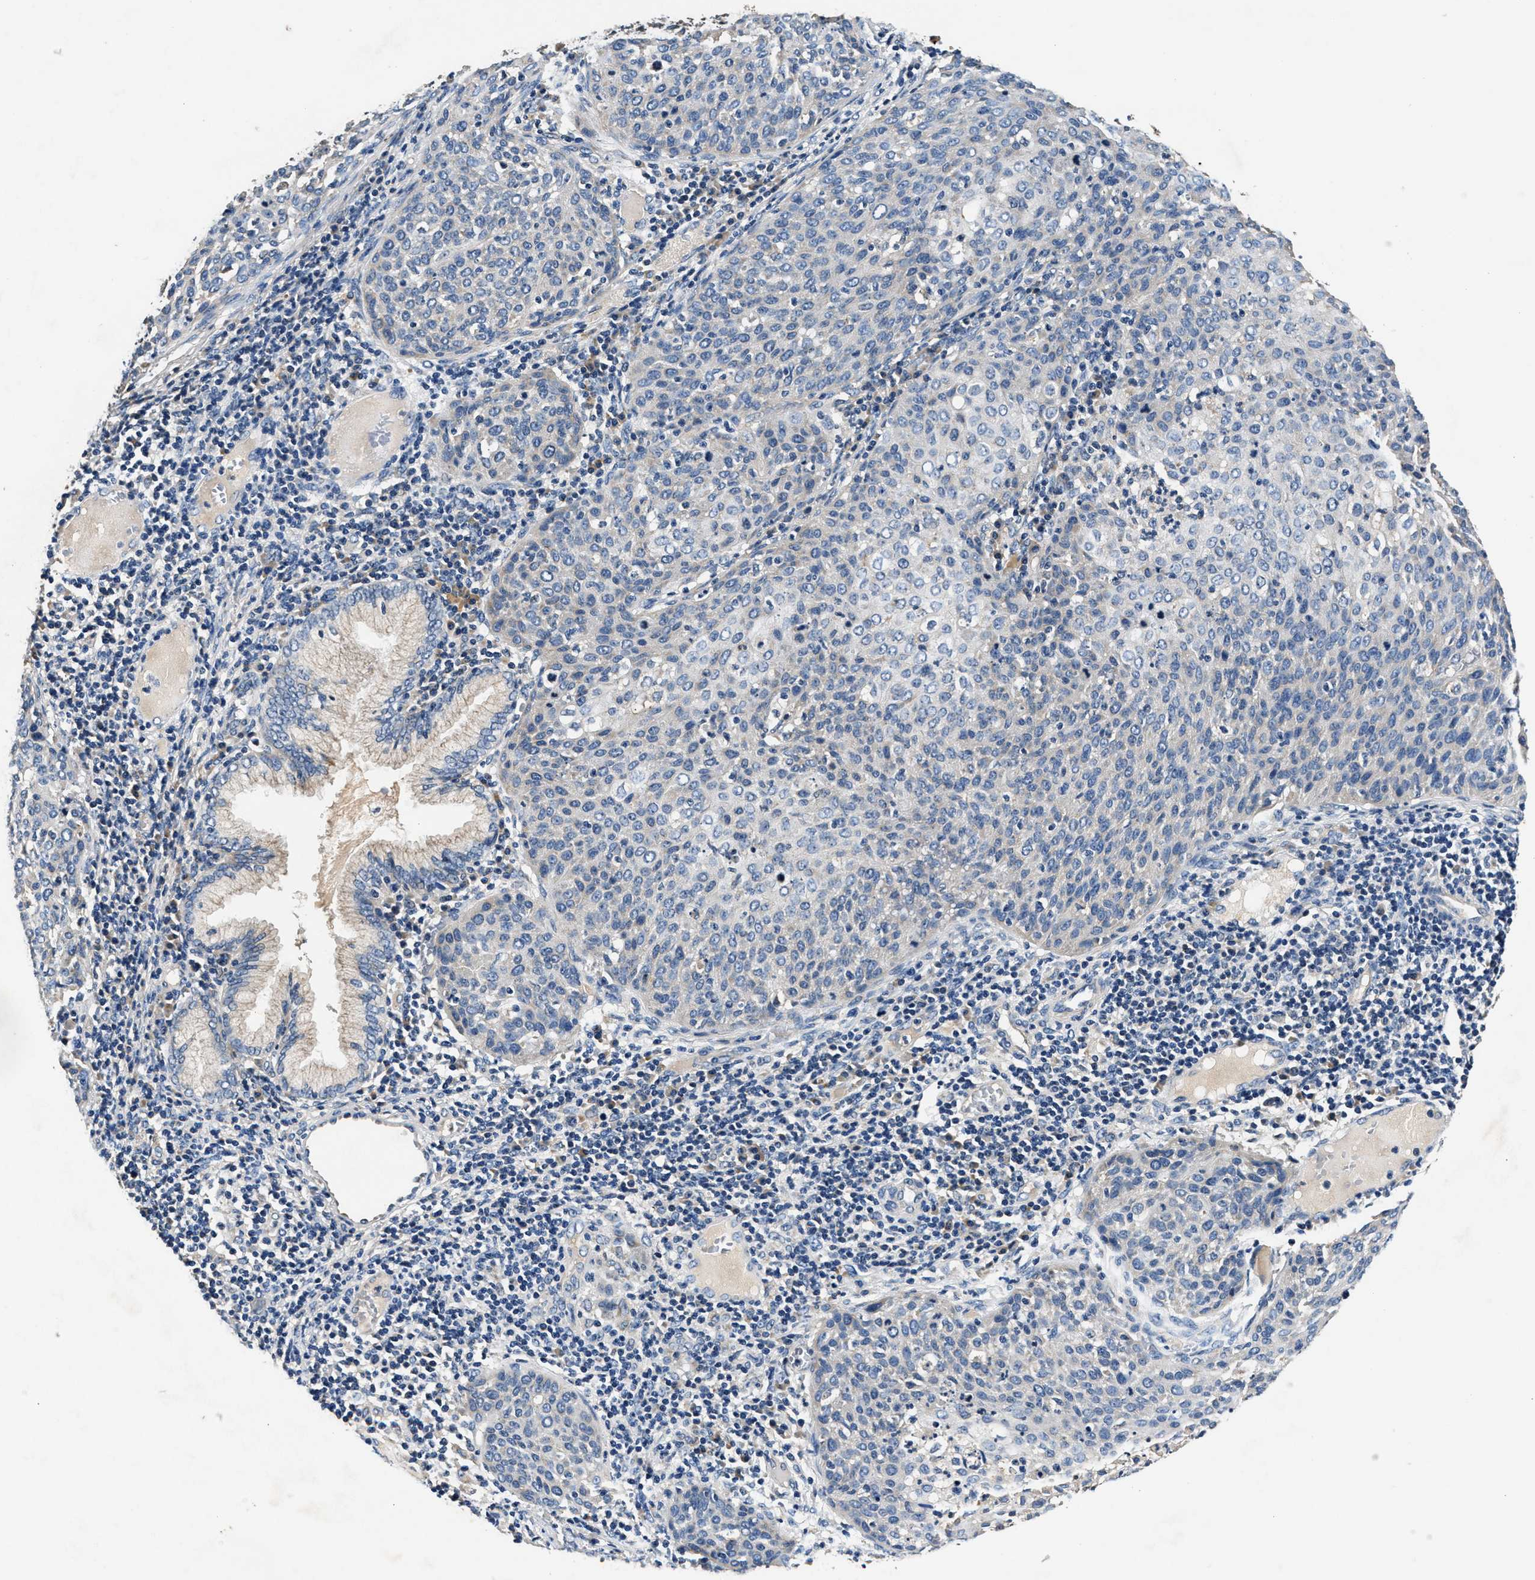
{"staining": {"intensity": "negative", "quantity": "none", "location": "none"}, "tissue": "cervical cancer", "cell_type": "Tumor cells", "image_type": "cancer", "snomed": [{"axis": "morphology", "description": "Squamous cell carcinoma, NOS"}, {"axis": "topography", "description": "Cervix"}], "caption": "An image of human cervical cancer is negative for staining in tumor cells. (DAB IHC visualized using brightfield microscopy, high magnification).", "gene": "IMMT", "patient": {"sex": "female", "age": 38}}